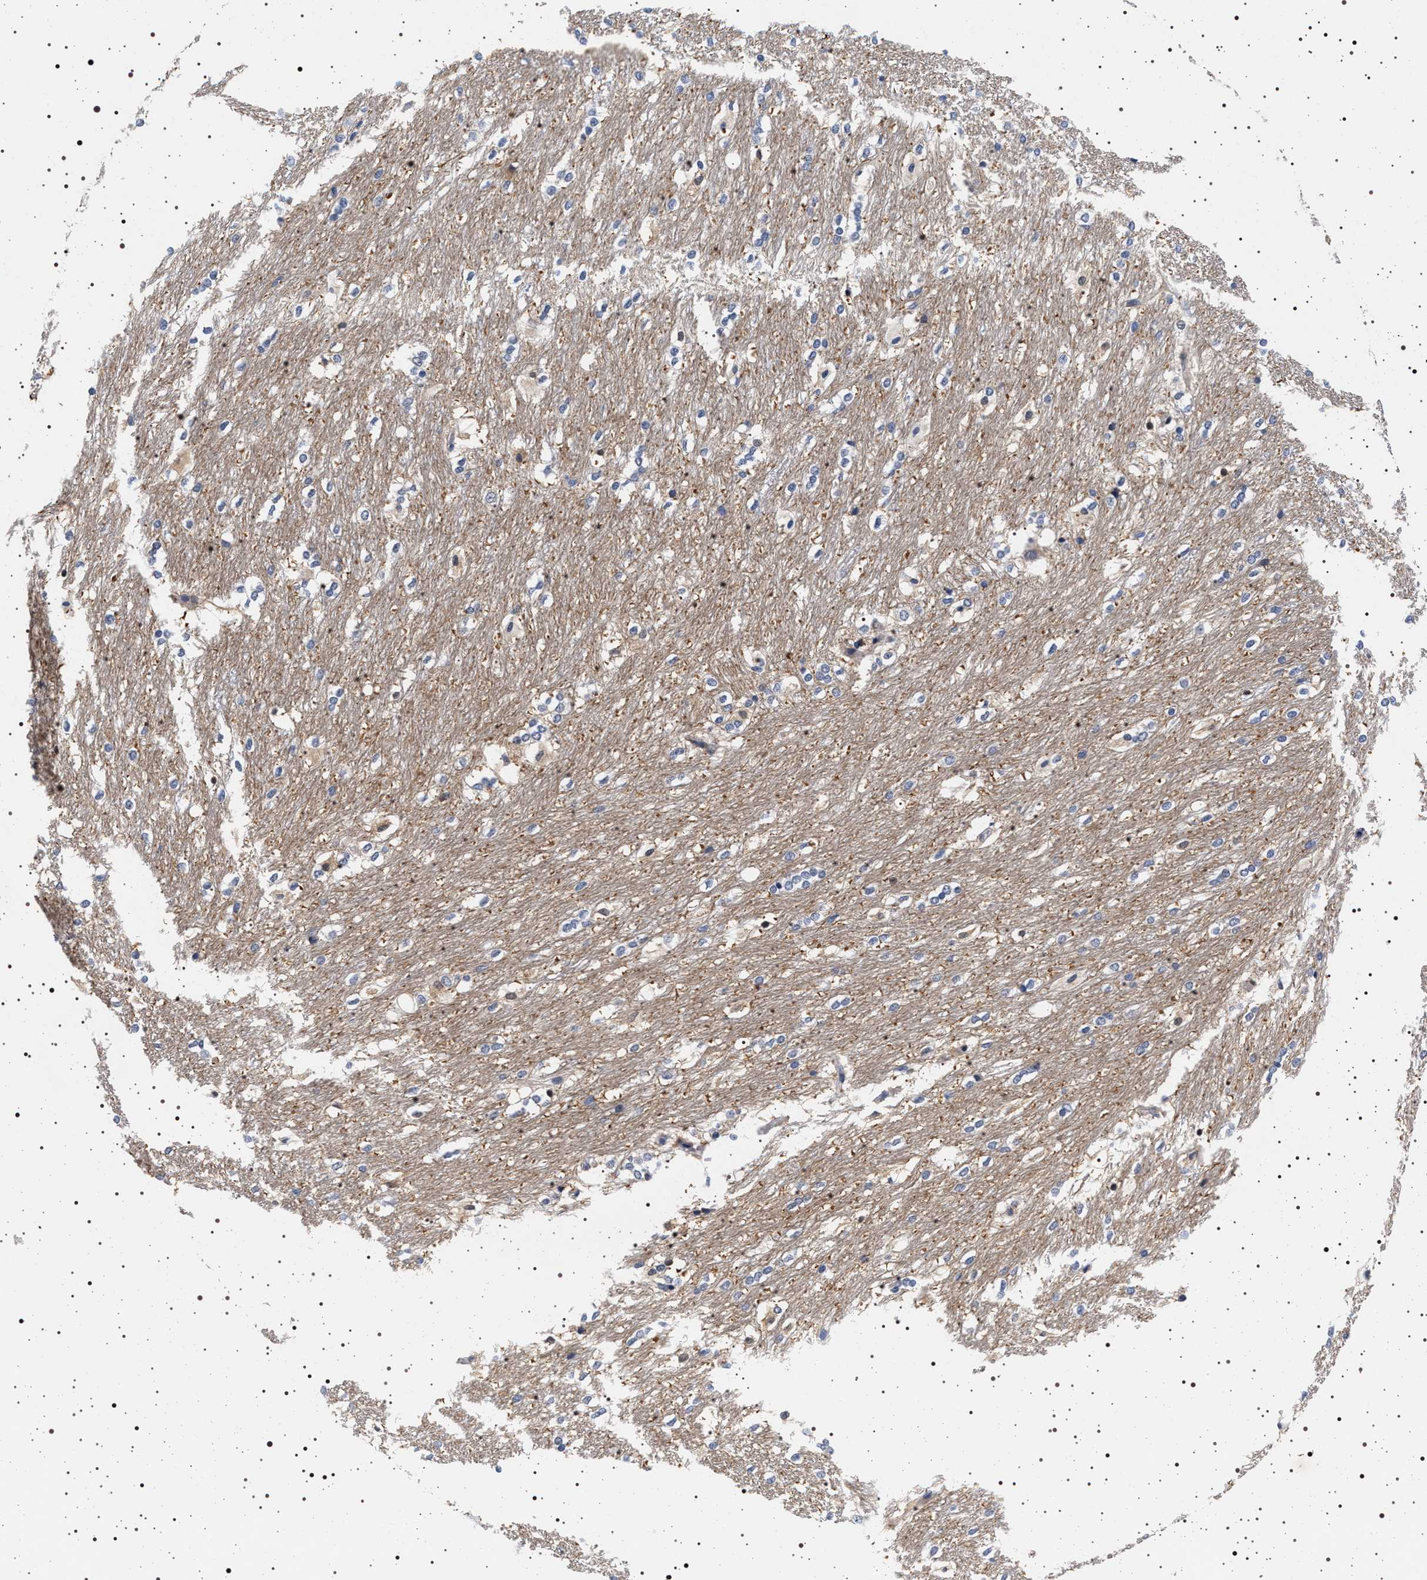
{"staining": {"intensity": "negative", "quantity": "none", "location": "none"}, "tissue": "caudate", "cell_type": "Glial cells", "image_type": "normal", "snomed": [{"axis": "morphology", "description": "Normal tissue, NOS"}, {"axis": "topography", "description": "Lateral ventricle wall"}], "caption": "Glial cells are negative for protein expression in normal human caudate. (DAB (3,3'-diaminobenzidine) immunohistochemistry visualized using brightfield microscopy, high magnification).", "gene": "MAPK10", "patient": {"sex": "female", "age": 19}}